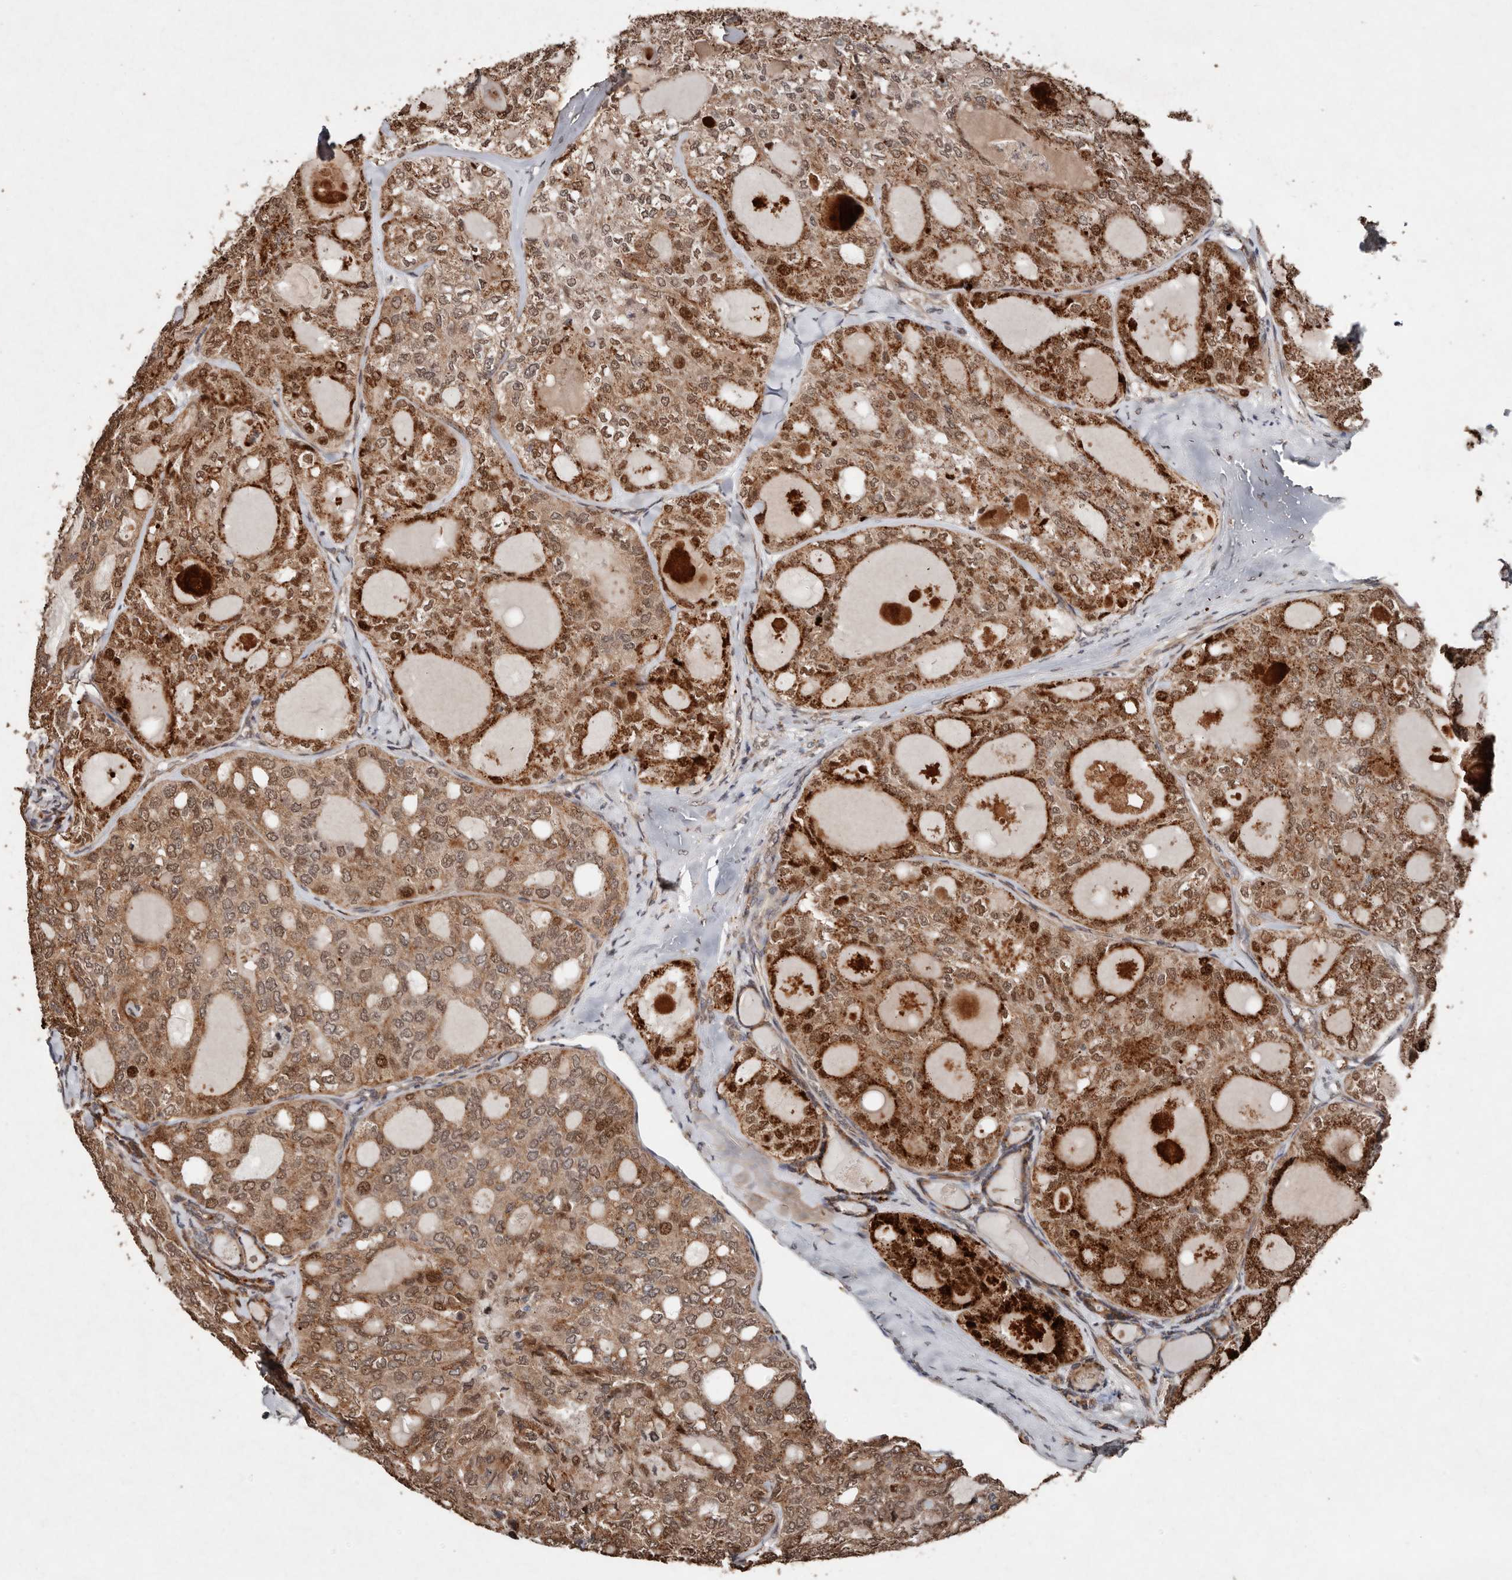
{"staining": {"intensity": "moderate", "quantity": ">75%", "location": "cytoplasmic/membranous,nuclear"}, "tissue": "thyroid cancer", "cell_type": "Tumor cells", "image_type": "cancer", "snomed": [{"axis": "morphology", "description": "Follicular adenoma carcinoma, NOS"}, {"axis": "topography", "description": "Thyroid gland"}], "caption": "Protein staining of follicular adenoma carcinoma (thyroid) tissue displays moderate cytoplasmic/membranous and nuclear positivity in about >75% of tumor cells.", "gene": "DIP2C", "patient": {"sex": "male", "age": 75}}